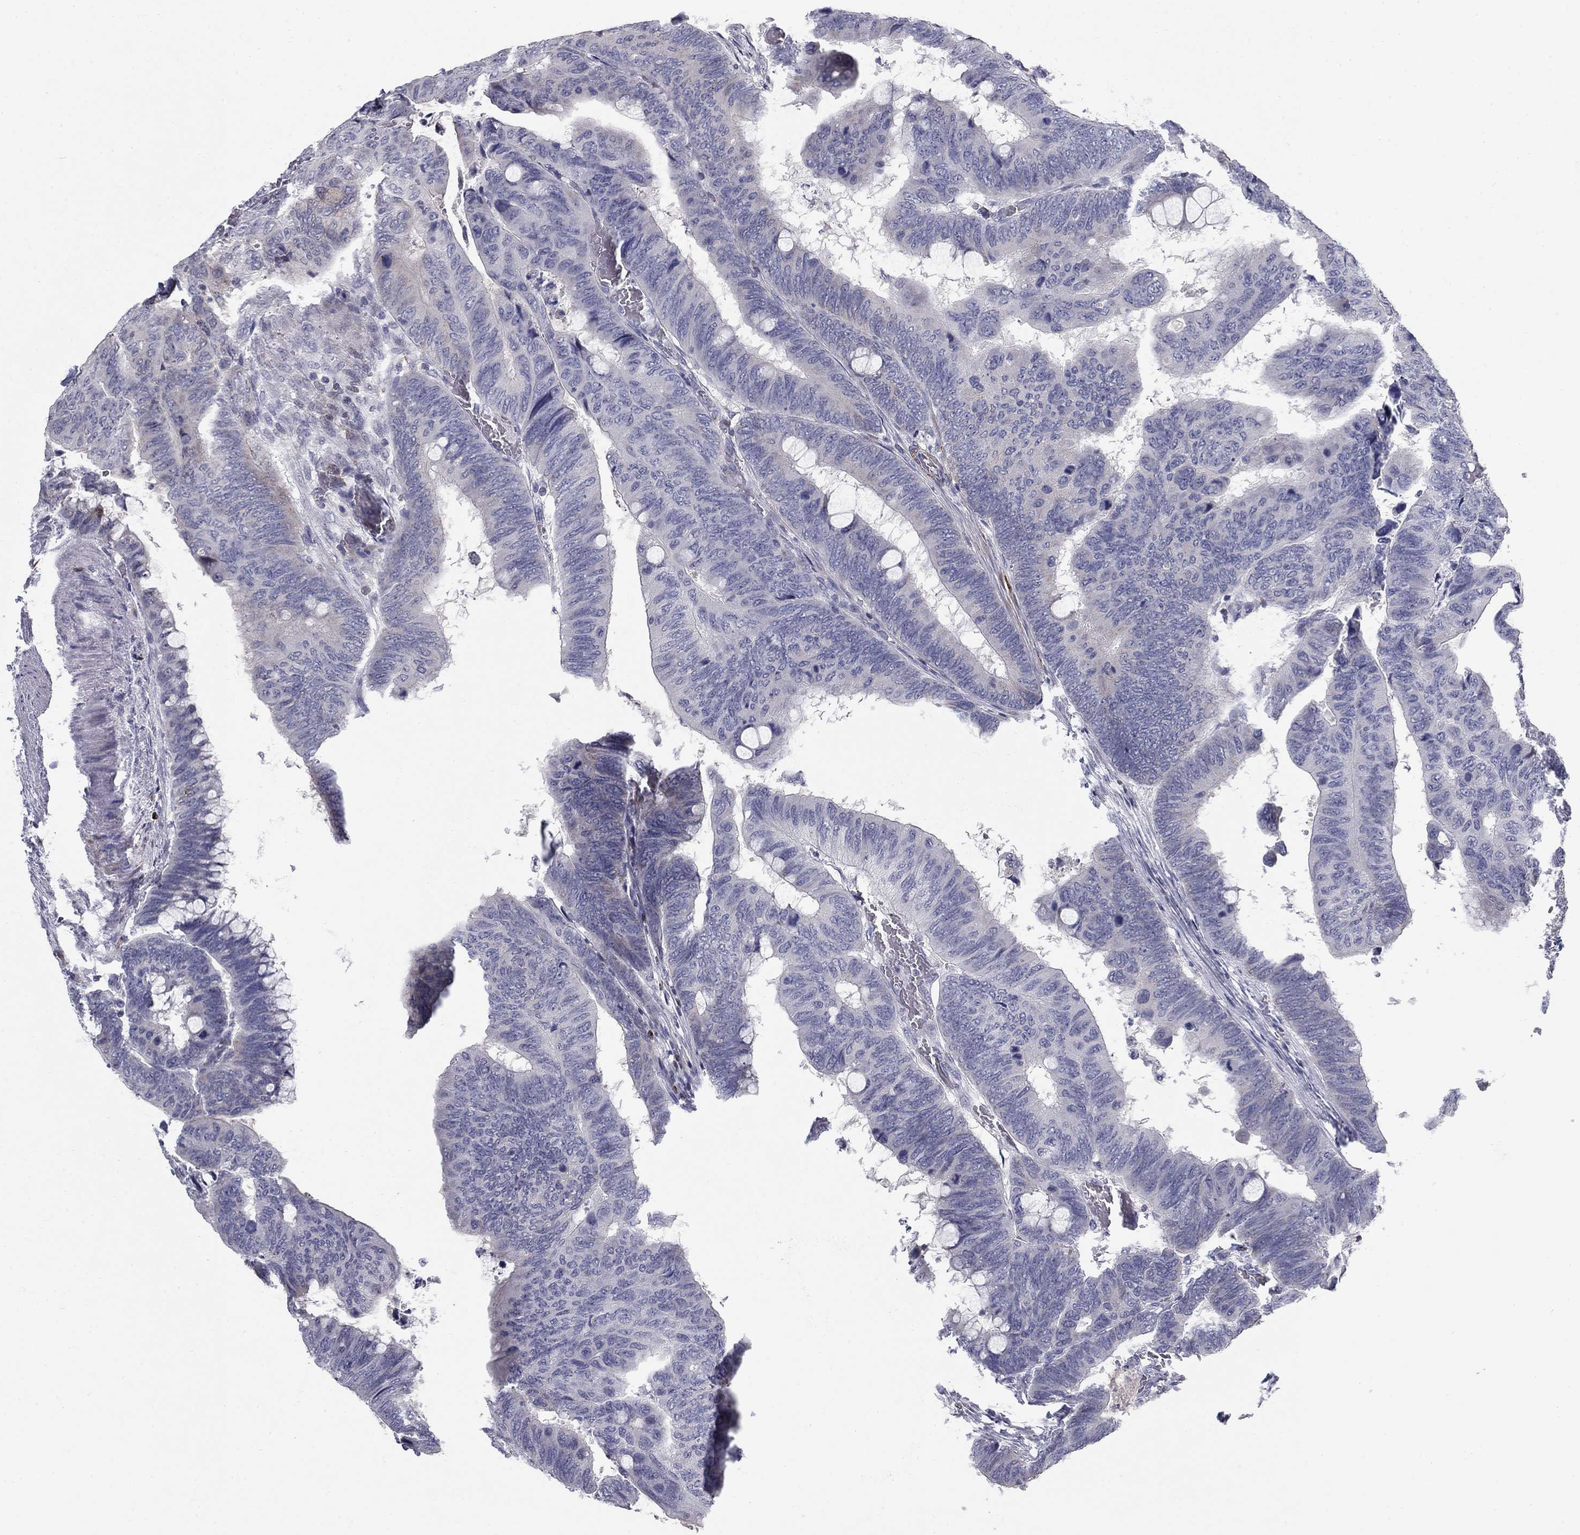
{"staining": {"intensity": "negative", "quantity": "none", "location": "none"}, "tissue": "colorectal cancer", "cell_type": "Tumor cells", "image_type": "cancer", "snomed": [{"axis": "morphology", "description": "Normal tissue, NOS"}, {"axis": "morphology", "description": "Adenocarcinoma, NOS"}, {"axis": "topography", "description": "Rectum"}, {"axis": "topography", "description": "Peripheral nerve tissue"}], "caption": "Immunohistochemistry (IHC) image of neoplastic tissue: human adenocarcinoma (colorectal) stained with DAB exhibits no significant protein positivity in tumor cells.", "gene": "NTRK2", "patient": {"sex": "male", "age": 92}}